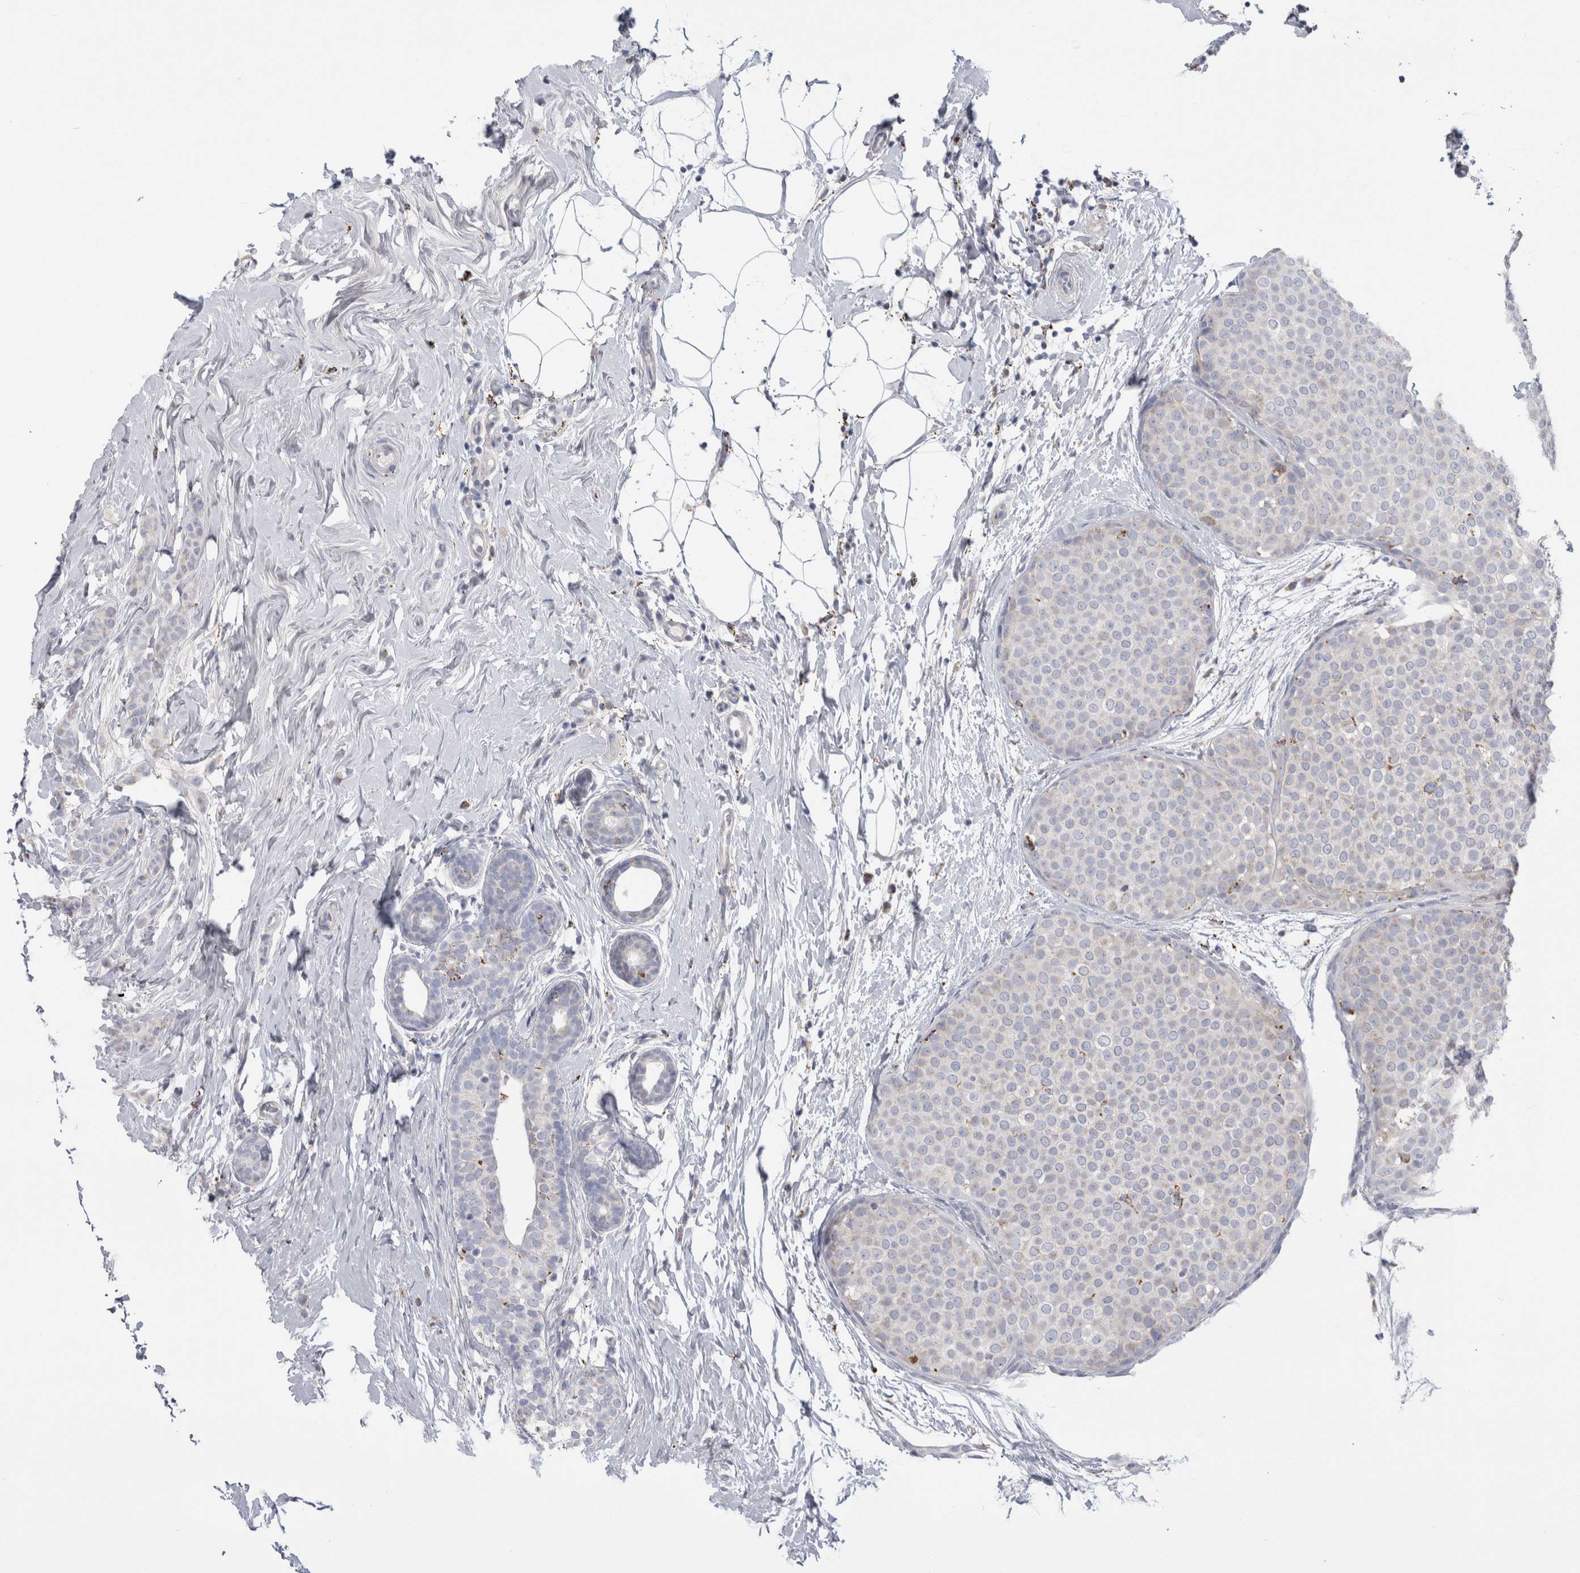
{"staining": {"intensity": "weak", "quantity": "<25%", "location": "cytoplasmic/membranous"}, "tissue": "breast cancer", "cell_type": "Tumor cells", "image_type": "cancer", "snomed": [{"axis": "morphology", "description": "Lobular carcinoma, in situ"}, {"axis": "morphology", "description": "Lobular carcinoma"}, {"axis": "topography", "description": "Breast"}], "caption": "Tumor cells are negative for brown protein staining in lobular carcinoma in situ (breast). (Stains: DAB immunohistochemistry (IHC) with hematoxylin counter stain, Microscopy: brightfield microscopy at high magnification).", "gene": "GATM", "patient": {"sex": "female", "age": 41}}